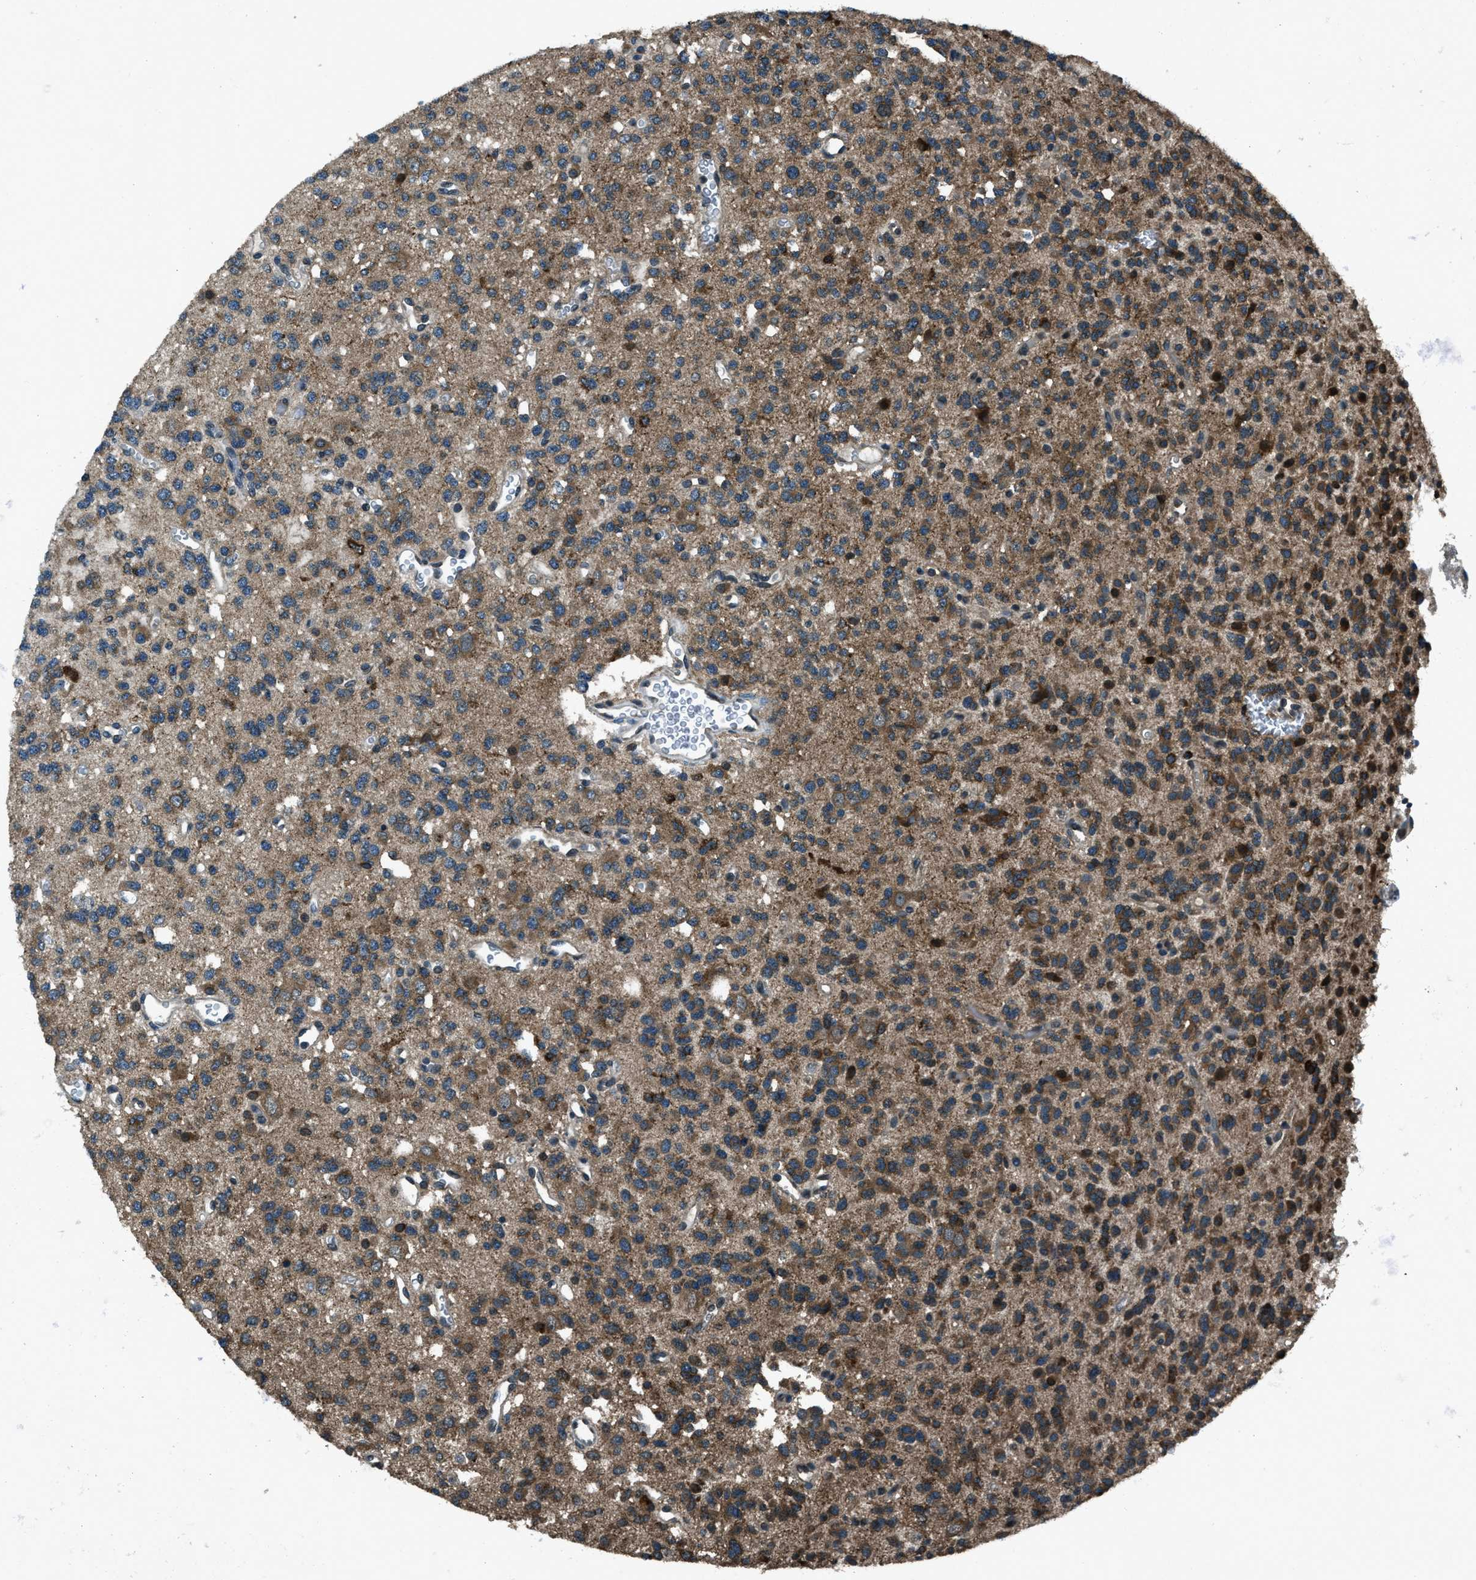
{"staining": {"intensity": "moderate", "quantity": ">75%", "location": "cytoplasmic/membranous"}, "tissue": "glioma", "cell_type": "Tumor cells", "image_type": "cancer", "snomed": [{"axis": "morphology", "description": "Glioma, malignant, Low grade"}, {"axis": "topography", "description": "Brain"}], "caption": "Malignant glioma (low-grade) tissue displays moderate cytoplasmic/membranous expression in approximately >75% of tumor cells", "gene": "TRIM4", "patient": {"sex": "male", "age": 38}}